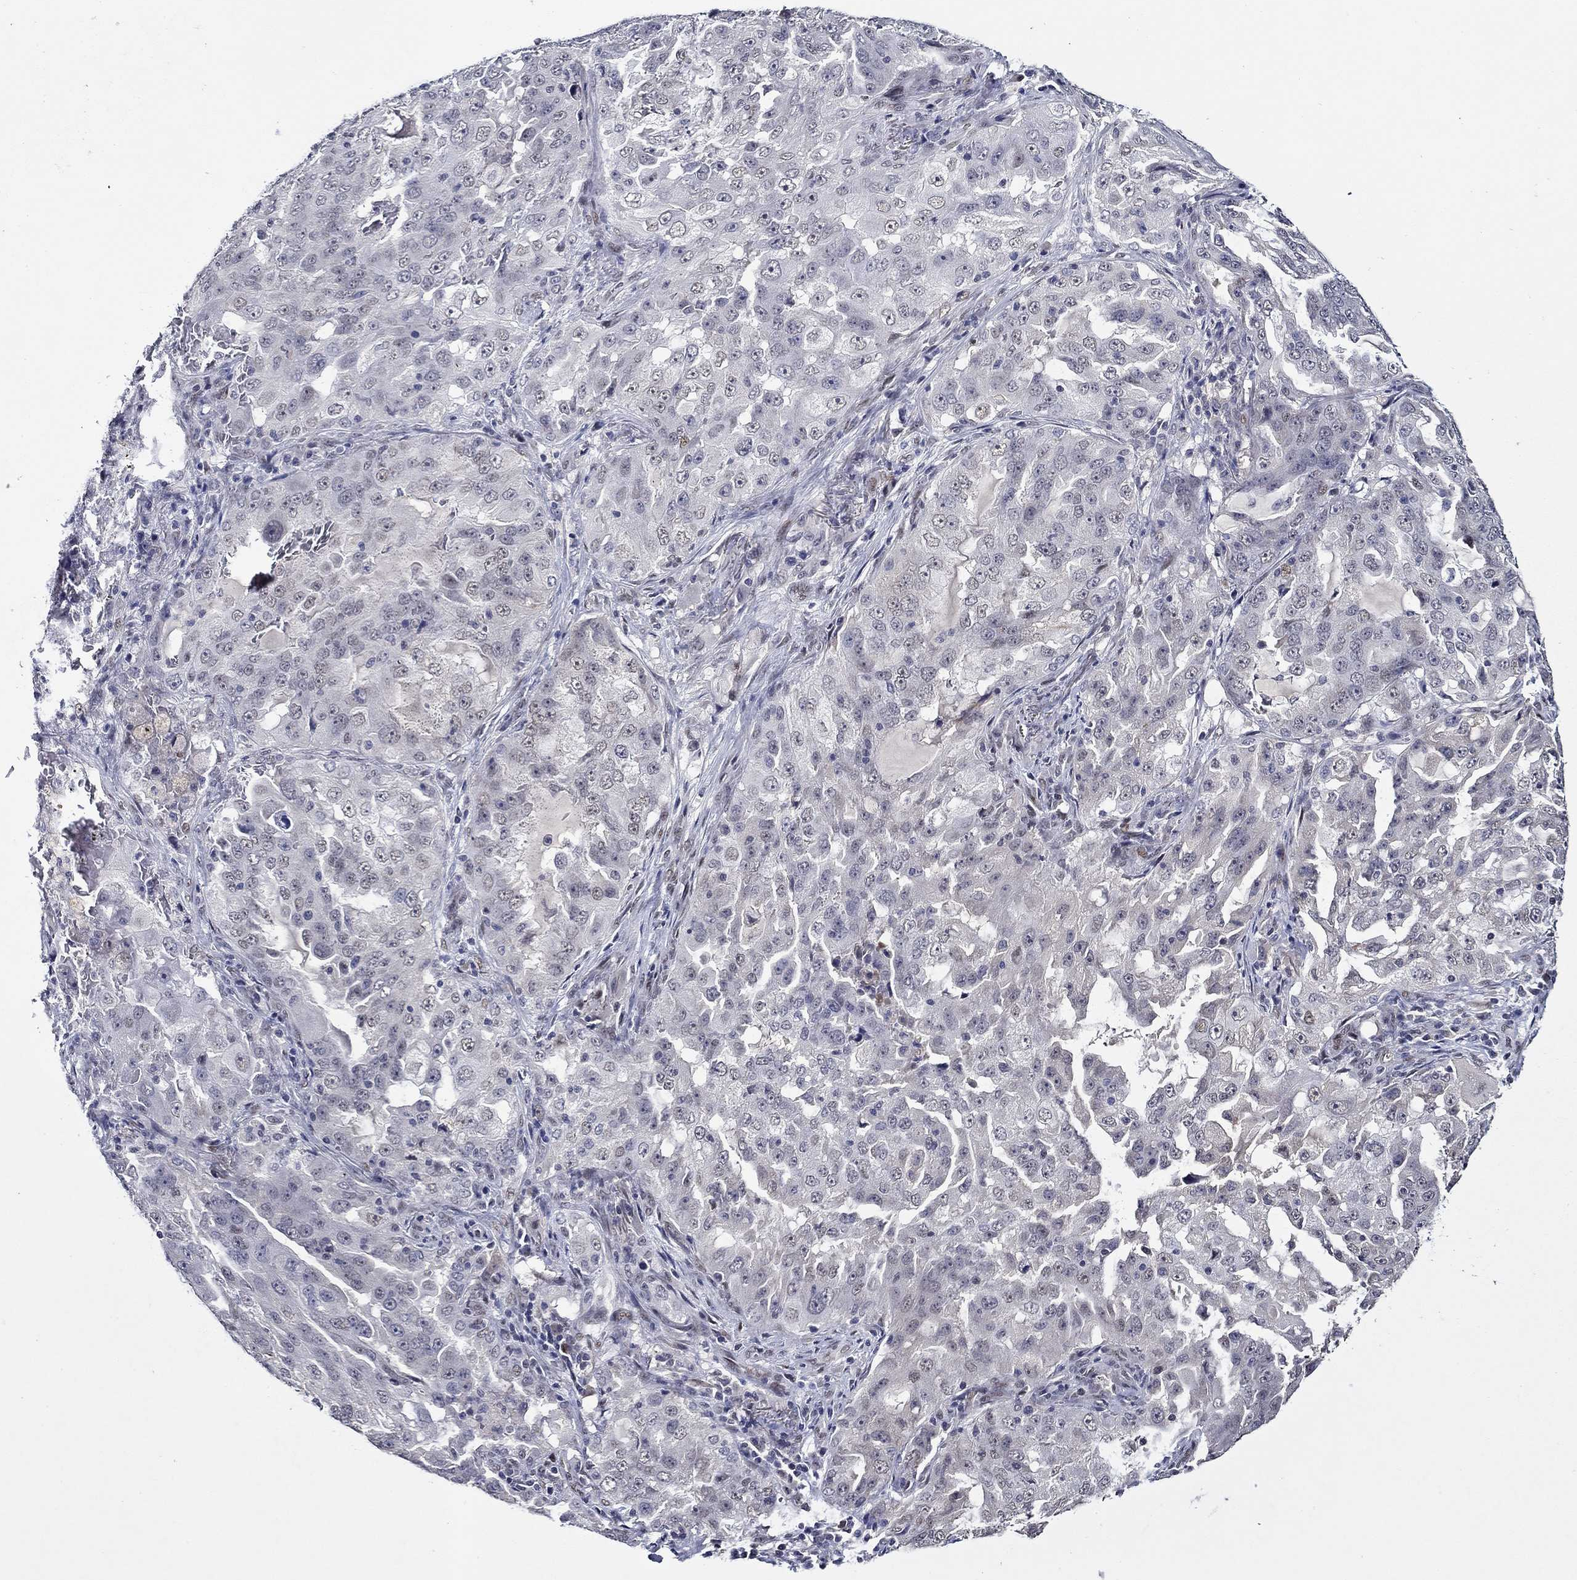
{"staining": {"intensity": "negative", "quantity": "none", "location": "none"}, "tissue": "lung cancer", "cell_type": "Tumor cells", "image_type": "cancer", "snomed": [{"axis": "morphology", "description": "Adenocarcinoma, NOS"}, {"axis": "topography", "description": "Lung"}], "caption": "Immunohistochemistry image of lung adenocarcinoma stained for a protein (brown), which reveals no staining in tumor cells.", "gene": "GATA2", "patient": {"sex": "female", "age": 61}}